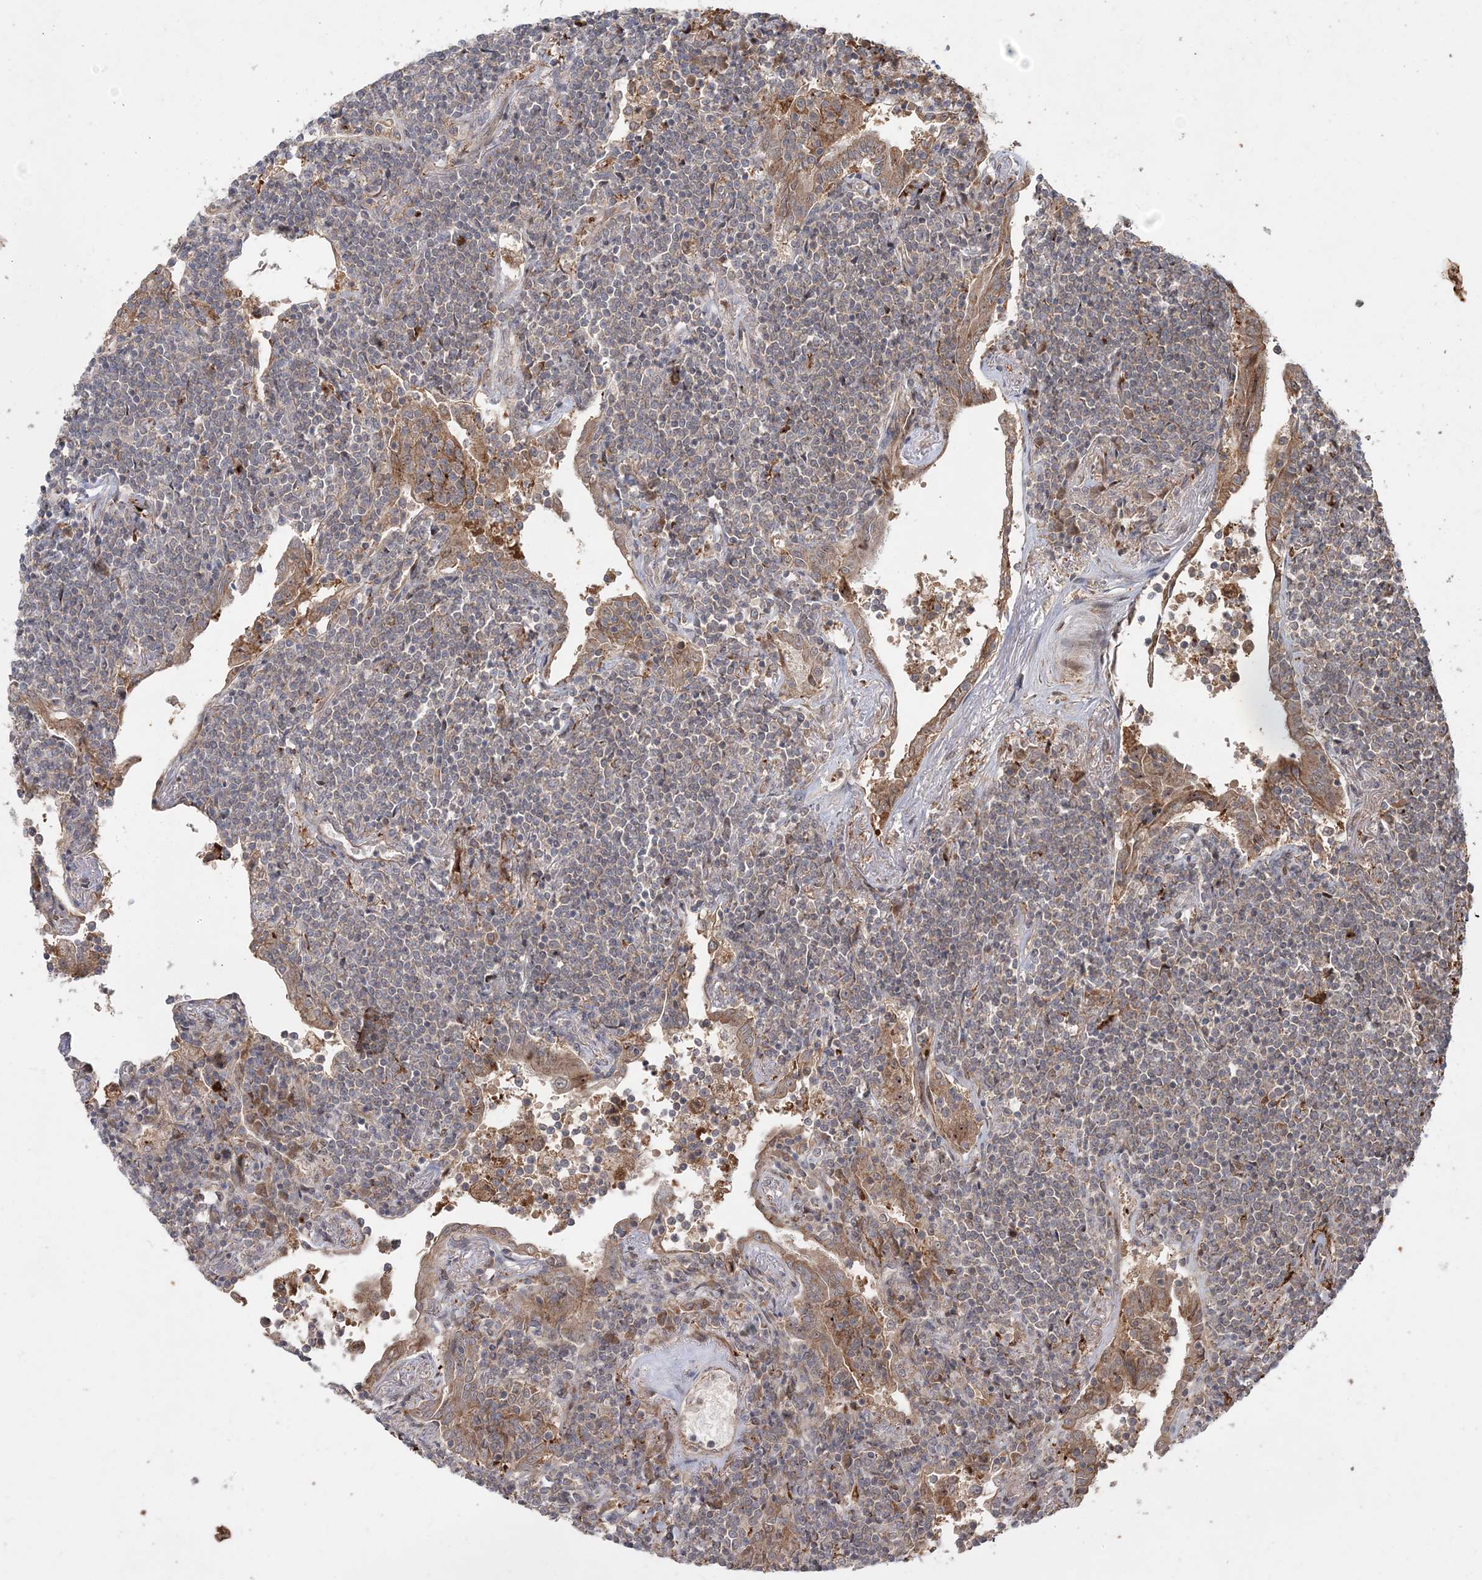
{"staining": {"intensity": "negative", "quantity": "none", "location": "none"}, "tissue": "lymphoma", "cell_type": "Tumor cells", "image_type": "cancer", "snomed": [{"axis": "morphology", "description": "Malignant lymphoma, non-Hodgkin's type, Low grade"}, {"axis": "topography", "description": "Lung"}], "caption": "Immunohistochemical staining of human low-grade malignant lymphoma, non-Hodgkin's type exhibits no significant expression in tumor cells.", "gene": "UBTD2", "patient": {"sex": "female", "age": 71}}